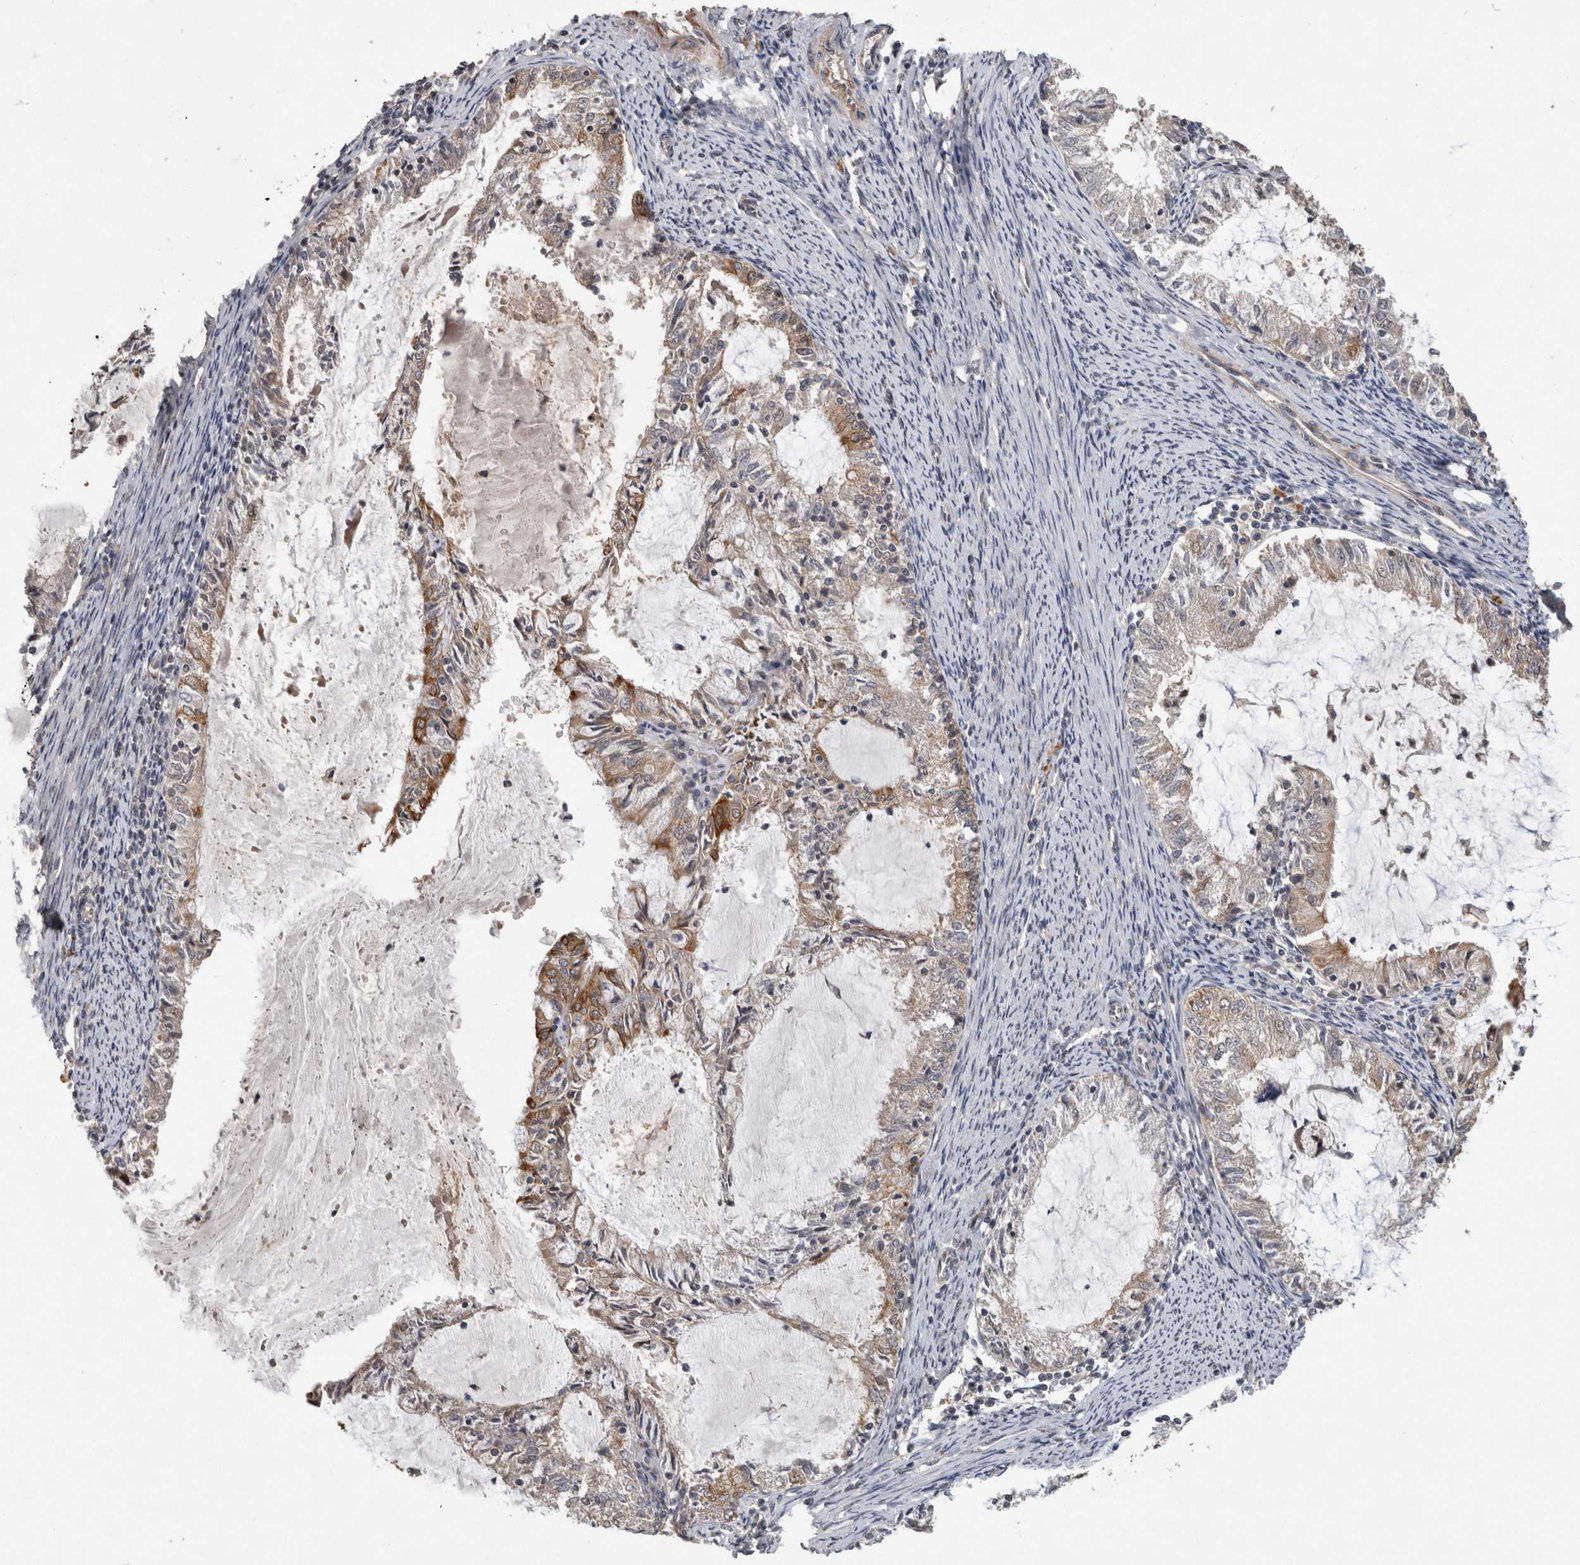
{"staining": {"intensity": "moderate", "quantity": "<25%", "location": "cytoplasmic/membranous"}, "tissue": "endometrial cancer", "cell_type": "Tumor cells", "image_type": "cancer", "snomed": [{"axis": "morphology", "description": "Adenocarcinoma, NOS"}, {"axis": "topography", "description": "Endometrium"}], "caption": "Endometrial cancer (adenocarcinoma) tissue shows moderate cytoplasmic/membranous staining in about <25% of tumor cells, visualized by immunohistochemistry.", "gene": "RHPN1", "patient": {"sex": "female", "age": 57}}